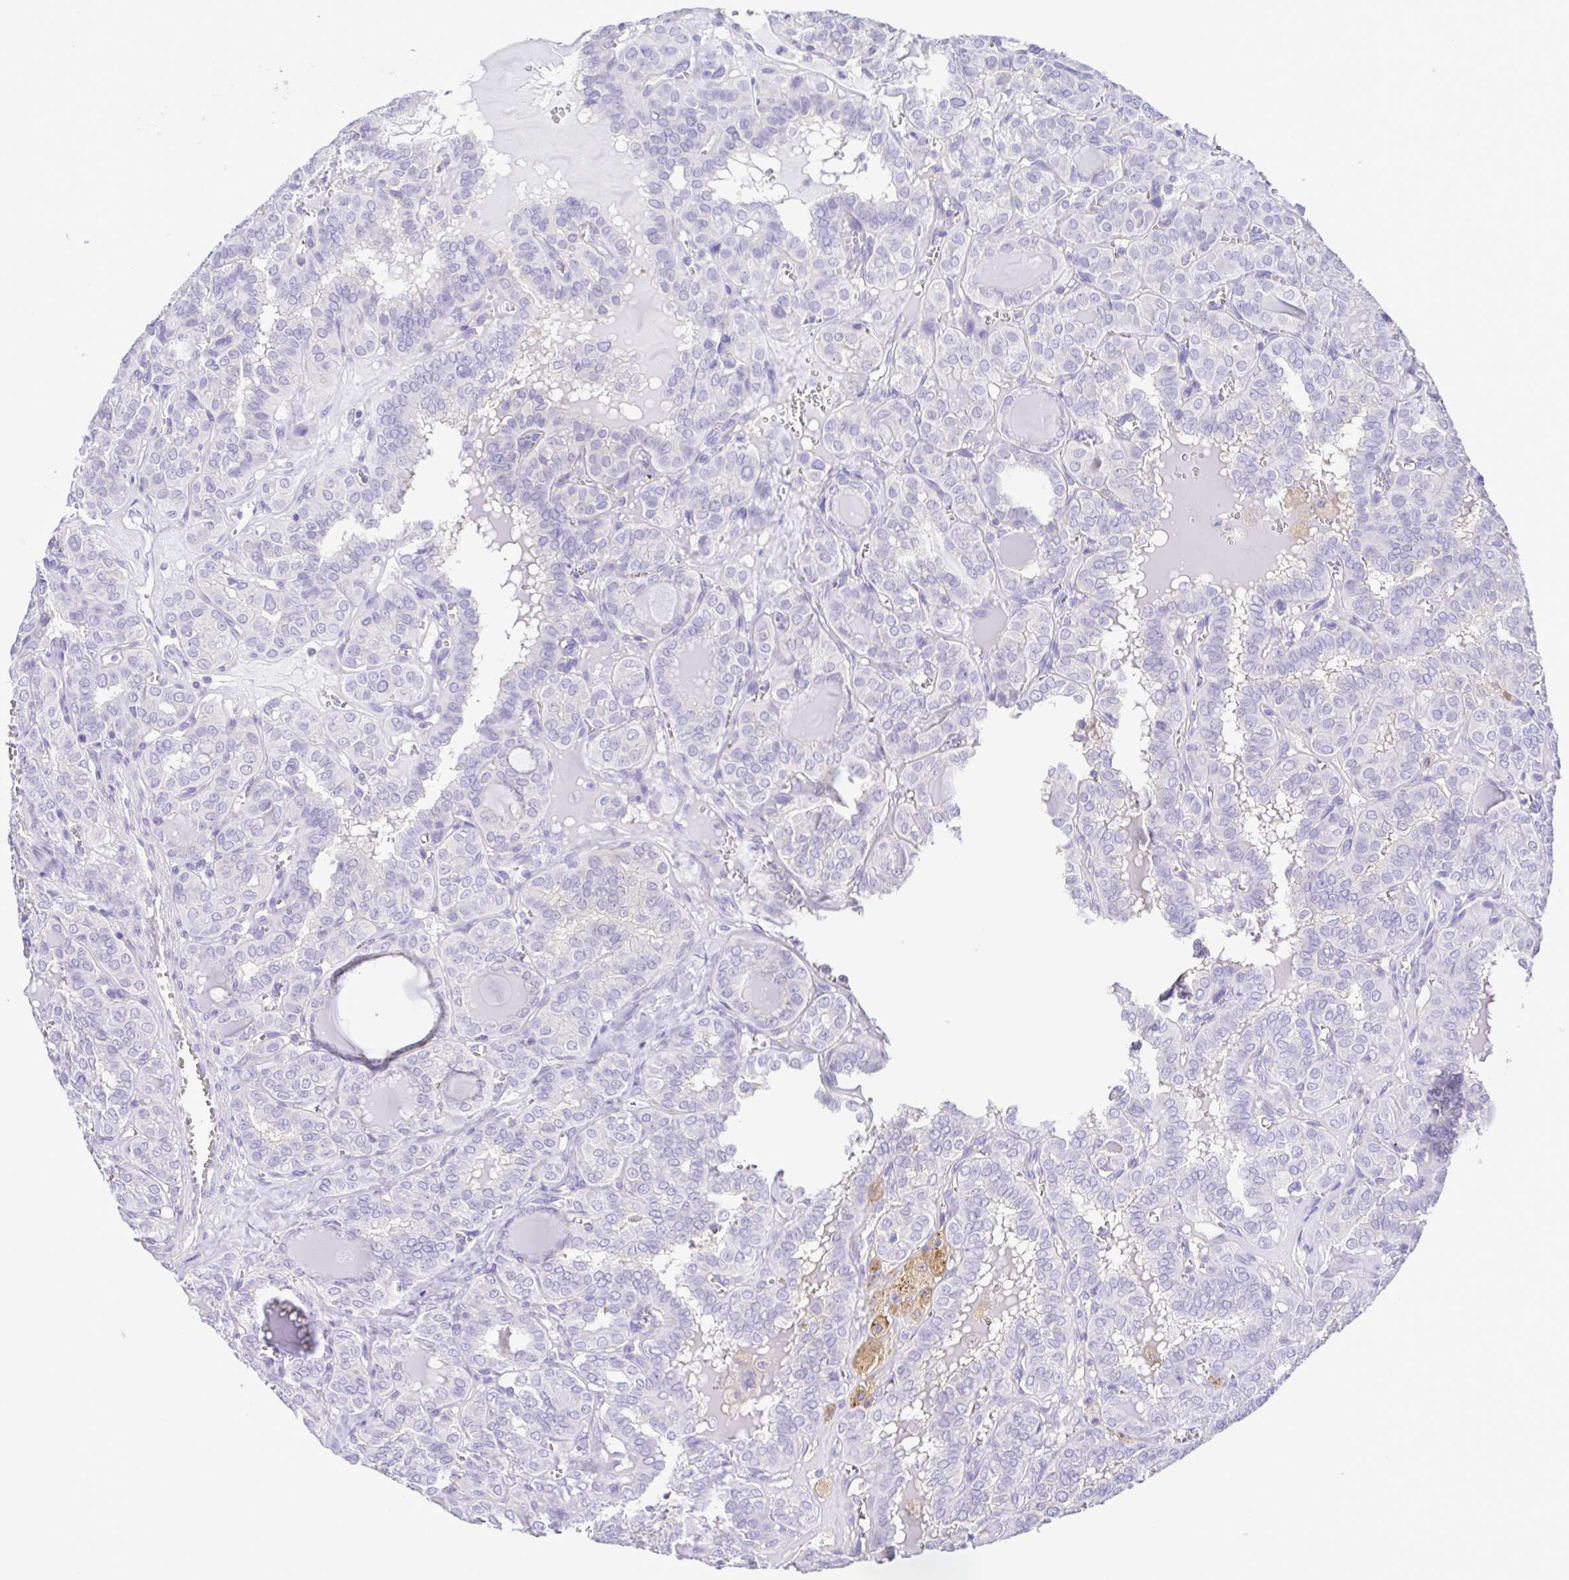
{"staining": {"intensity": "negative", "quantity": "none", "location": "none"}, "tissue": "thyroid cancer", "cell_type": "Tumor cells", "image_type": "cancer", "snomed": [{"axis": "morphology", "description": "Papillary adenocarcinoma, NOS"}, {"axis": "topography", "description": "Thyroid gland"}], "caption": "Immunohistochemistry image of human papillary adenocarcinoma (thyroid) stained for a protein (brown), which displays no expression in tumor cells. (DAB immunohistochemistry (IHC) with hematoxylin counter stain).", "gene": "CYP17A1", "patient": {"sex": "female", "age": 41}}